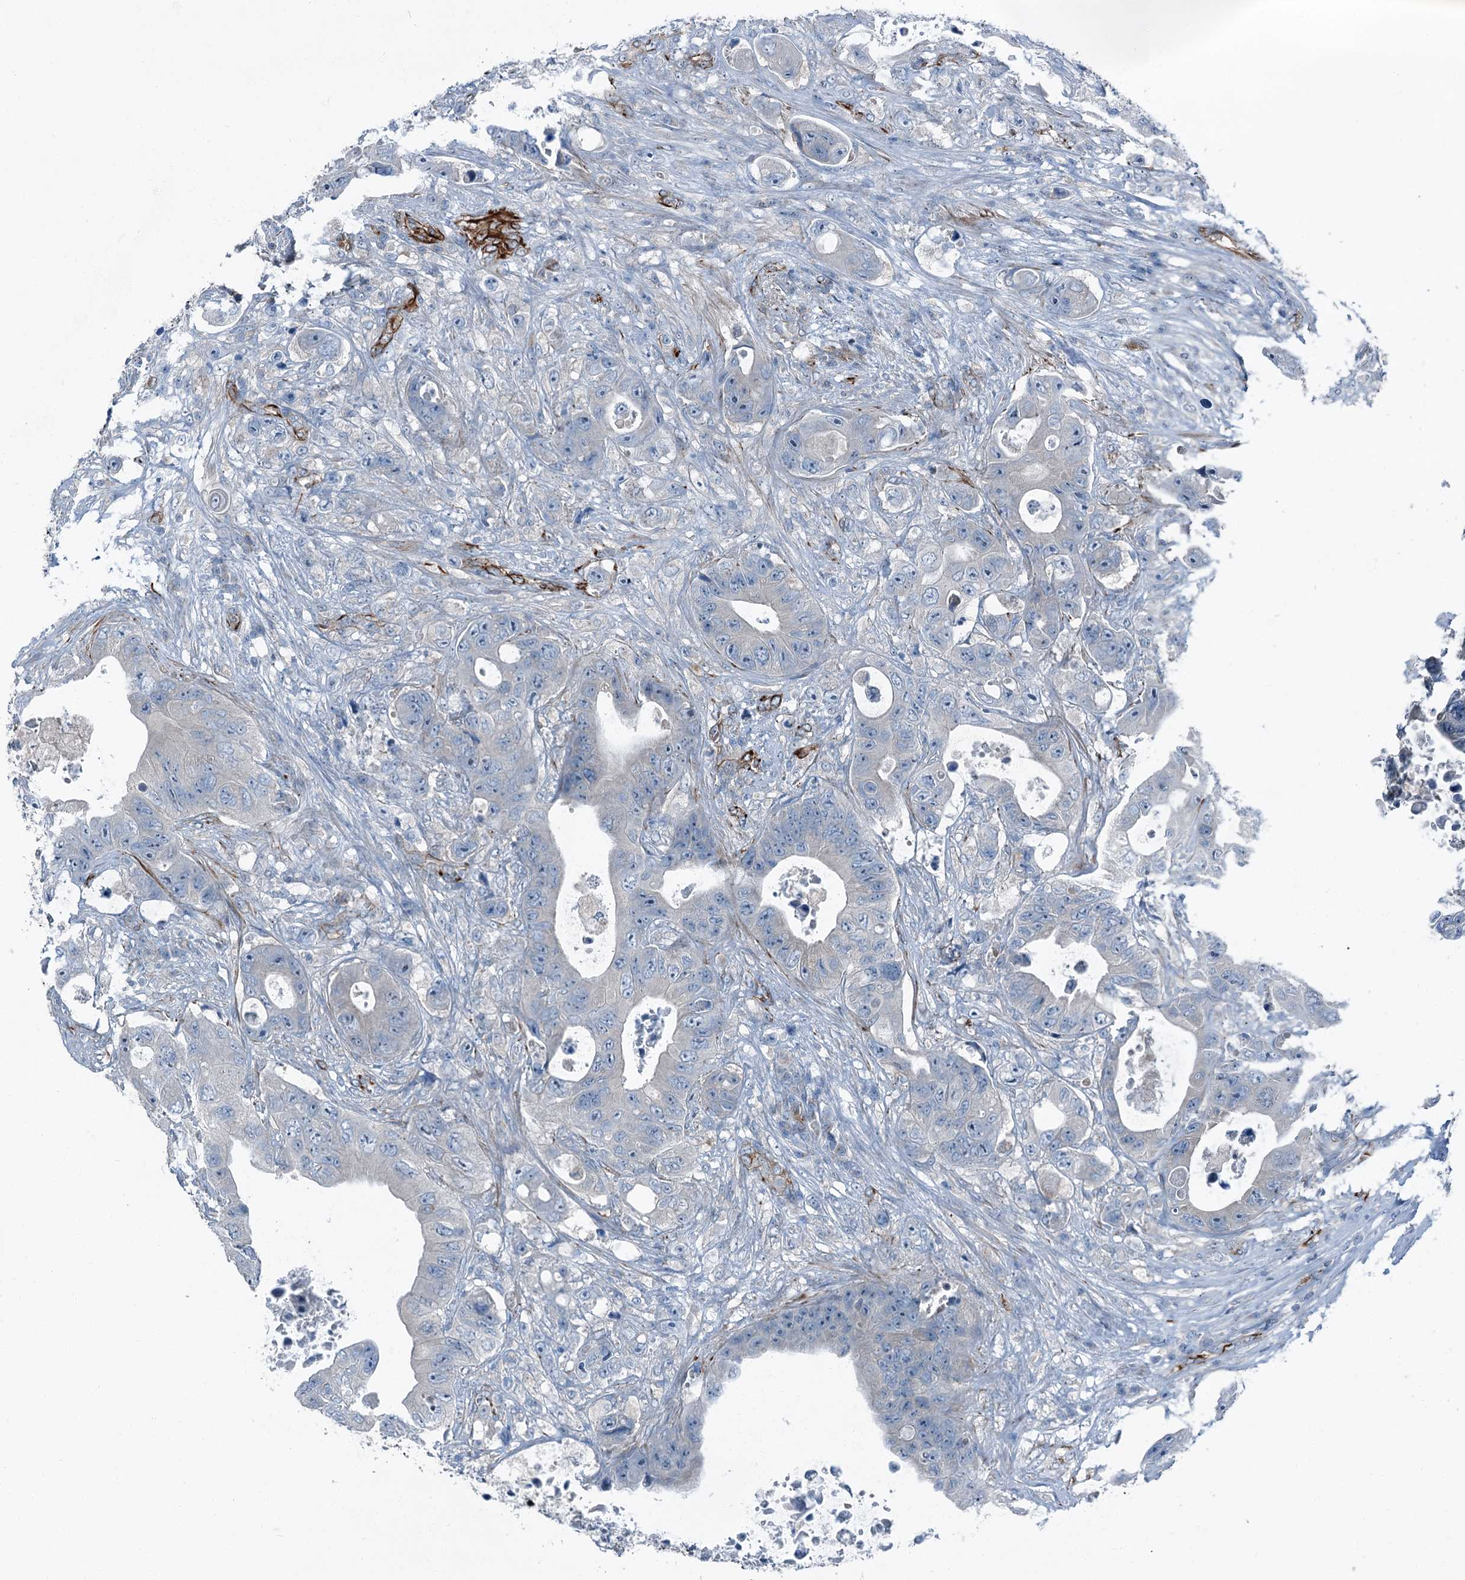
{"staining": {"intensity": "negative", "quantity": "none", "location": "none"}, "tissue": "colorectal cancer", "cell_type": "Tumor cells", "image_type": "cancer", "snomed": [{"axis": "morphology", "description": "Adenocarcinoma, NOS"}, {"axis": "topography", "description": "Colon"}], "caption": "High power microscopy histopathology image of an IHC photomicrograph of colorectal cancer, revealing no significant expression in tumor cells.", "gene": "AXL", "patient": {"sex": "female", "age": 46}}